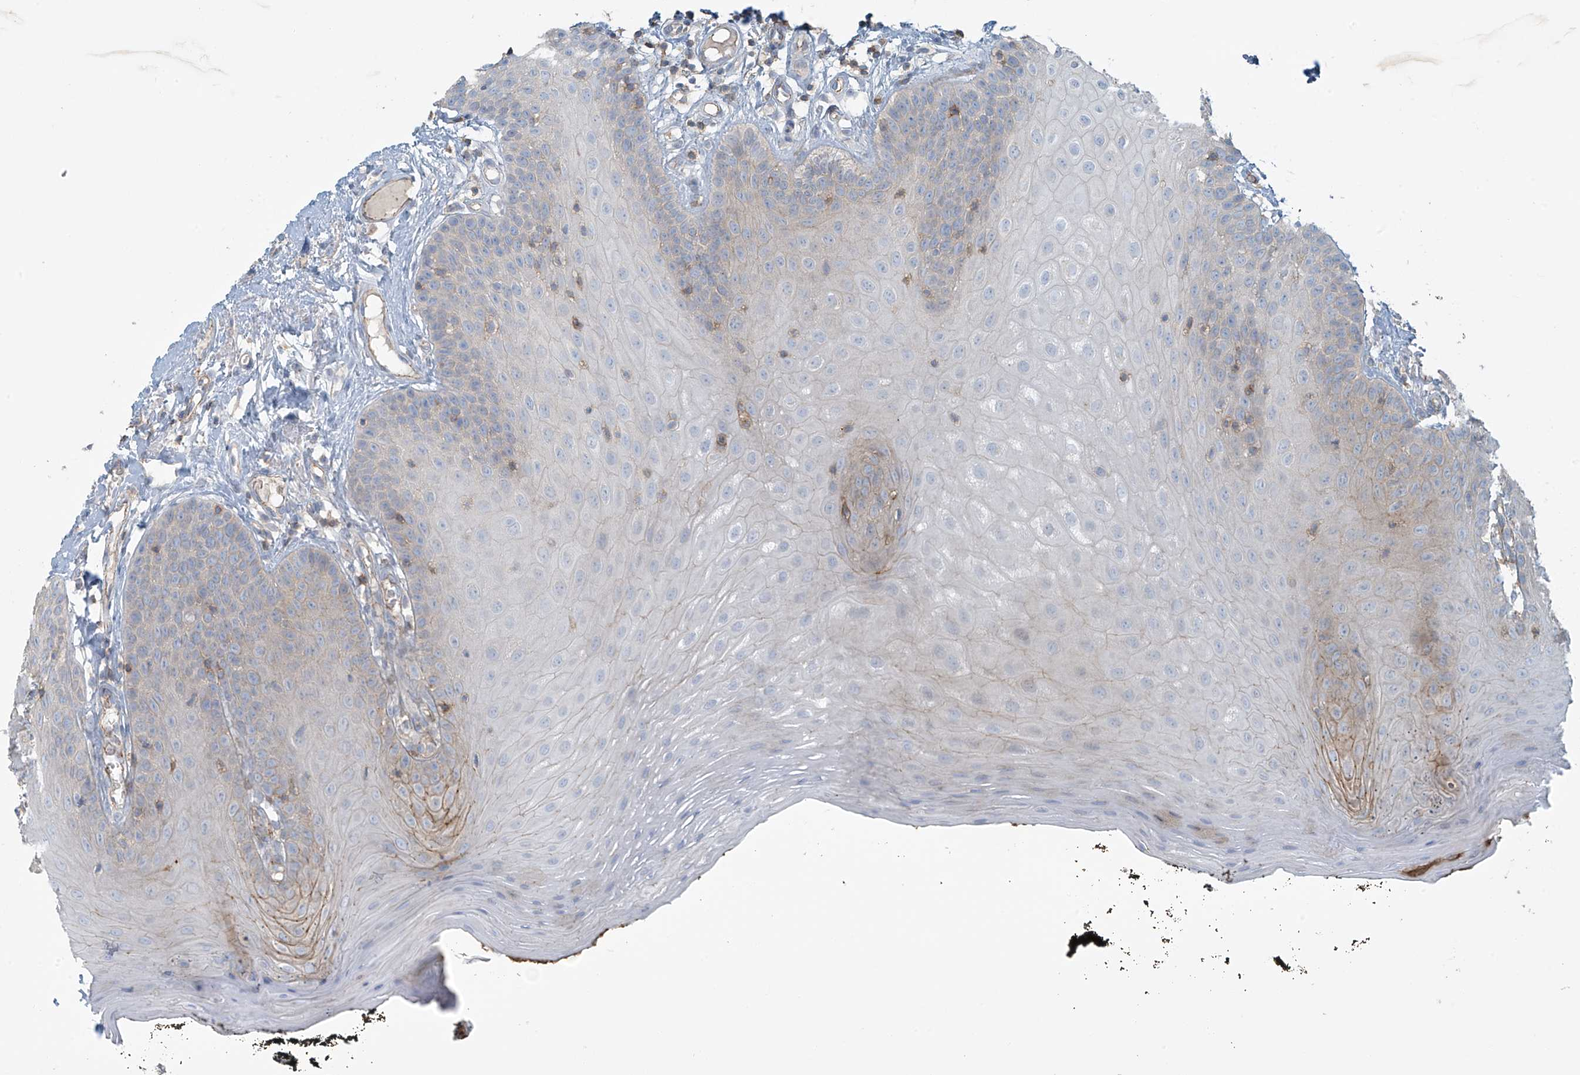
{"staining": {"intensity": "weak", "quantity": "<25%", "location": "cytoplasmic/membranous"}, "tissue": "oral mucosa", "cell_type": "Squamous epithelial cells", "image_type": "normal", "snomed": [{"axis": "morphology", "description": "Normal tissue, NOS"}, {"axis": "topography", "description": "Oral tissue"}], "caption": "This is an IHC image of benign human oral mucosa. There is no staining in squamous epithelial cells.", "gene": "SLC9A2", "patient": {"sex": "male", "age": 74}}